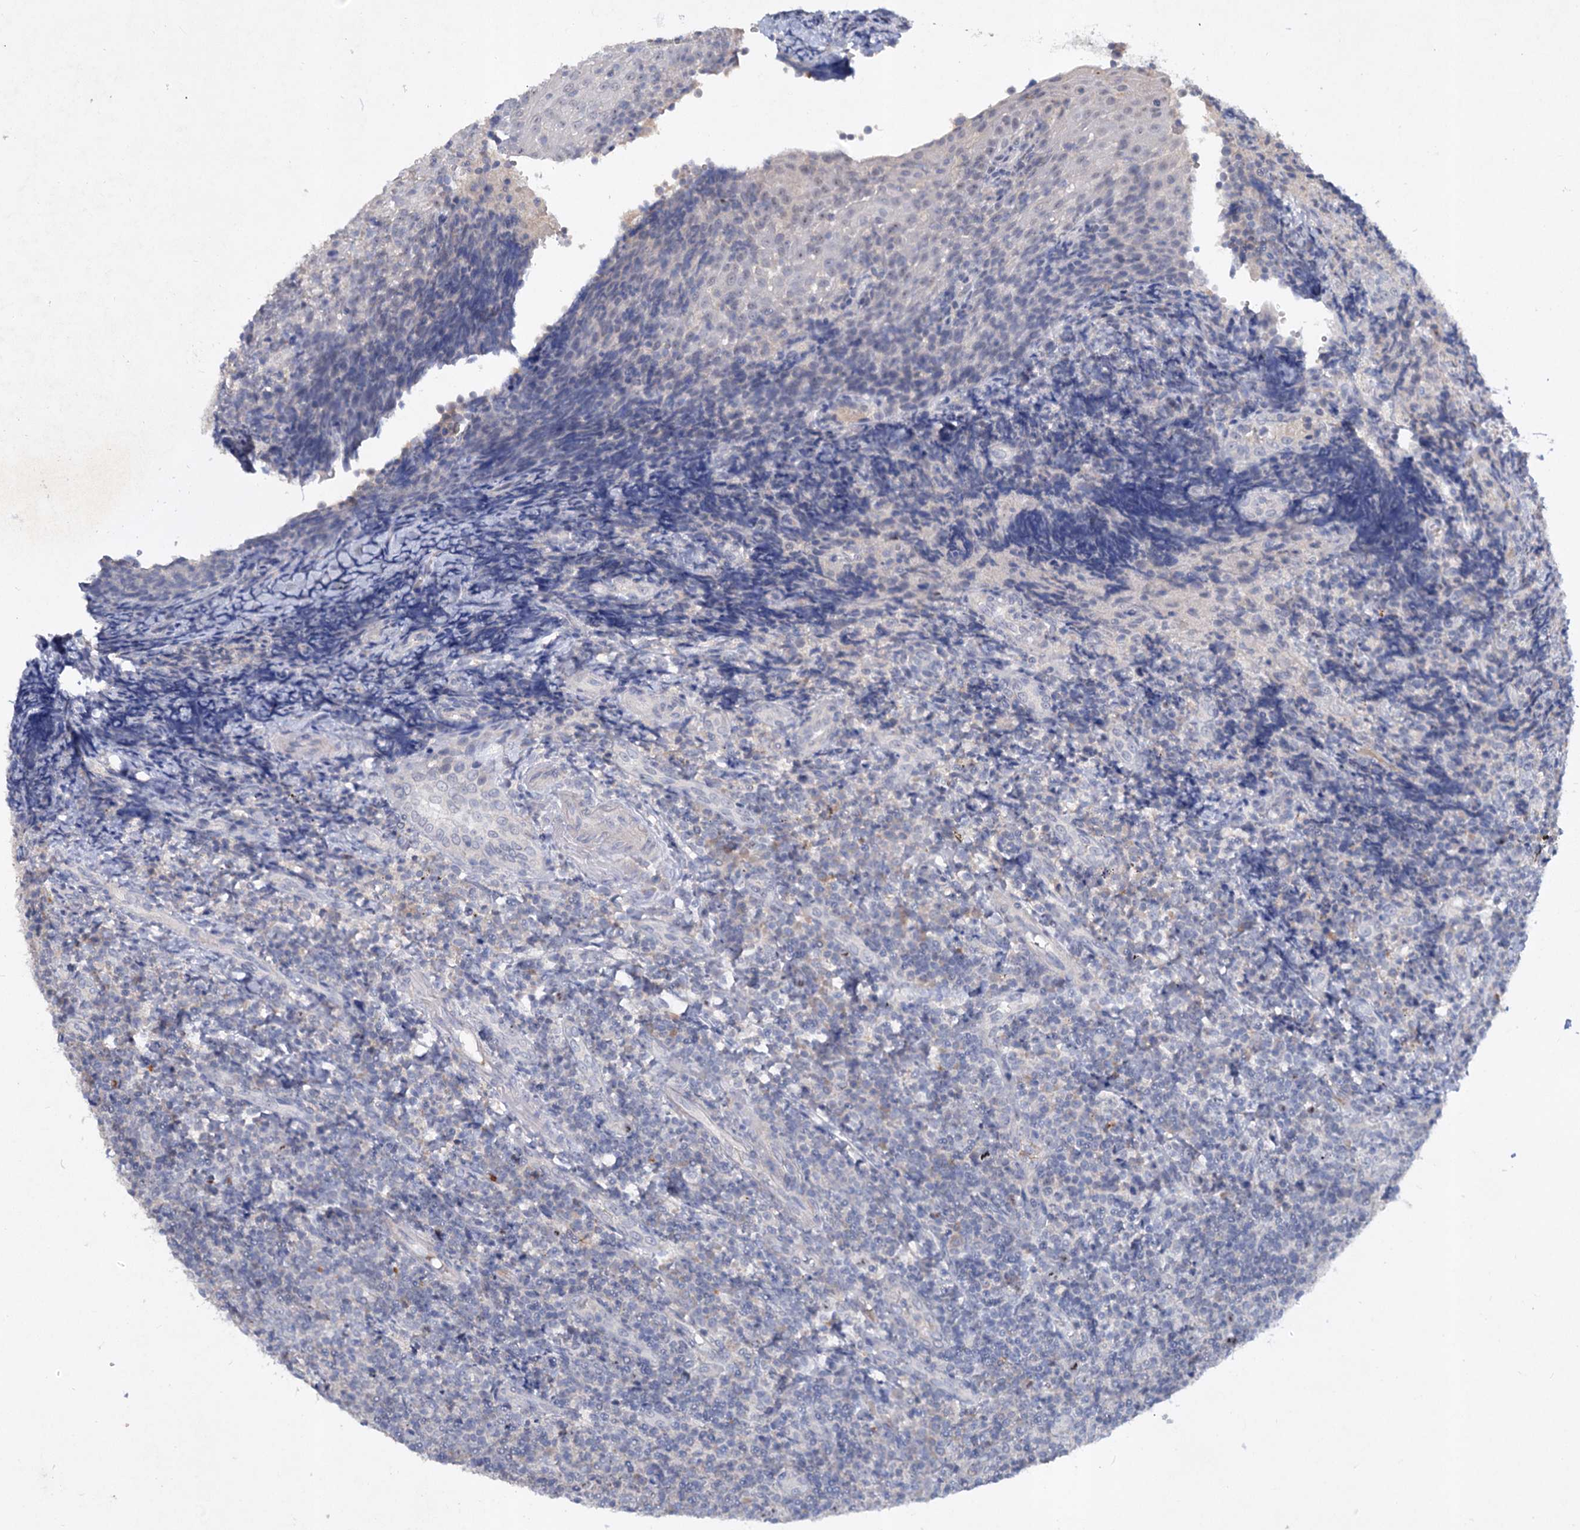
{"staining": {"intensity": "negative", "quantity": "none", "location": "none"}, "tissue": "tonsil", "cell_type": "Germinal center cells", "image_type": "normal", "snomed": [{"axis": "morphology", "description": "Normal tissue, NOS"}, {"axis": "topography", "description": "Tonsil"}], "caption": "Immunohistochemistry (IHC) image of benign tonsil: human tonsil stained with DAB (3,3'-diaminobenzidine) demonstrates no significant protein expression in germinal center cells. (DAB immunohistochemistry (IHC) visualized using brightfield microscopy, high magnification).", "gene": "ATP4A", "patient": {"sex": "female", "age": 19}}